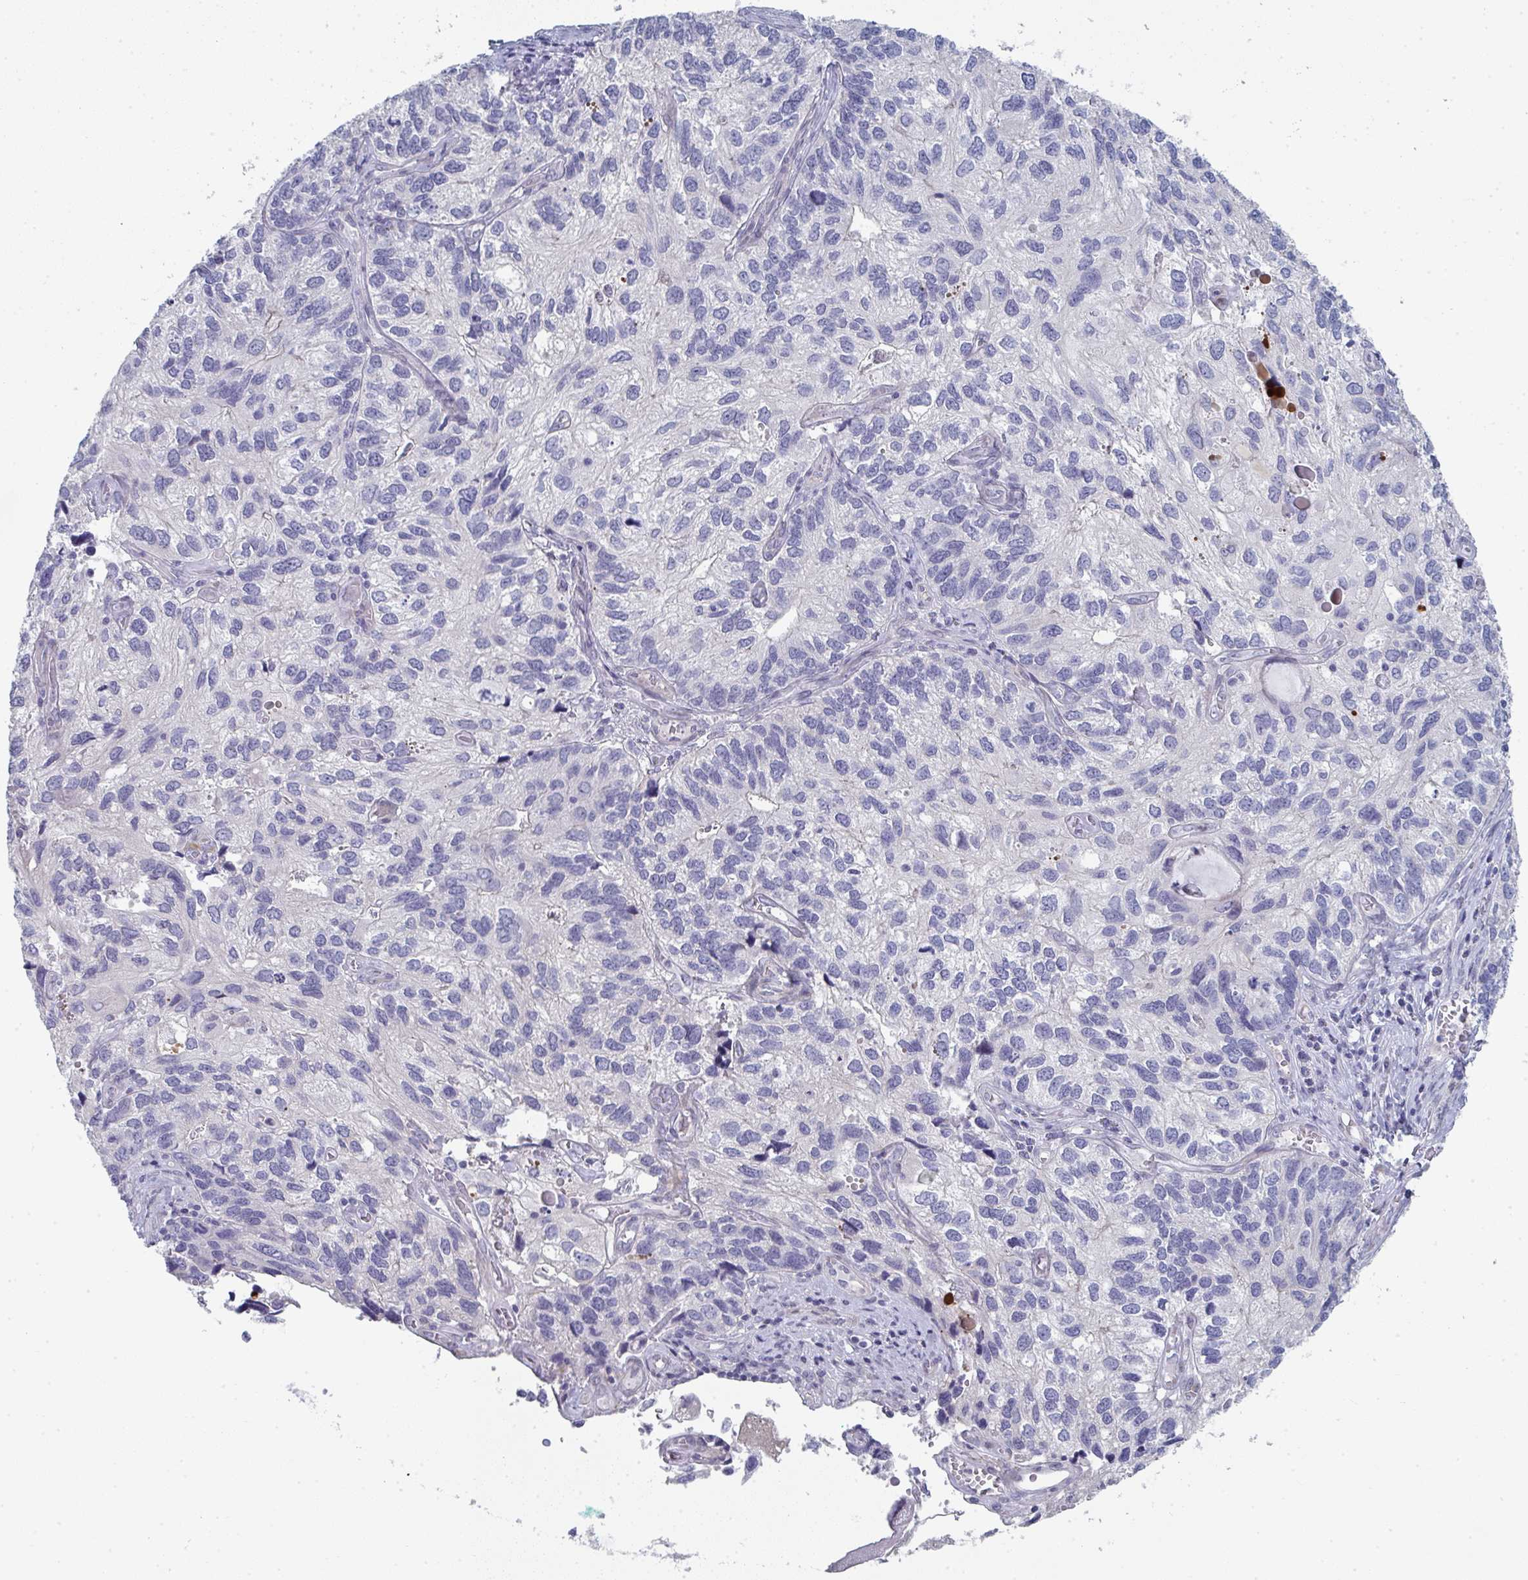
{"staining": {"intensity": "negative", "quantity": "none", "location": "none"}, "tissue": "endometrial cancer", "cell_type": "Tumor cells", "image_type": "cancer", "snomed": [{"axis": "morphology", "description": "Carcinoma, NOS"}, {"axis": "topography", "description": "Uterus"}], "caption": "The histopathology image displays no significant expression in tumor cells of endometrial cancer.", "gene": "A1CF", "patient": {"sex": "female", "age": 76}}